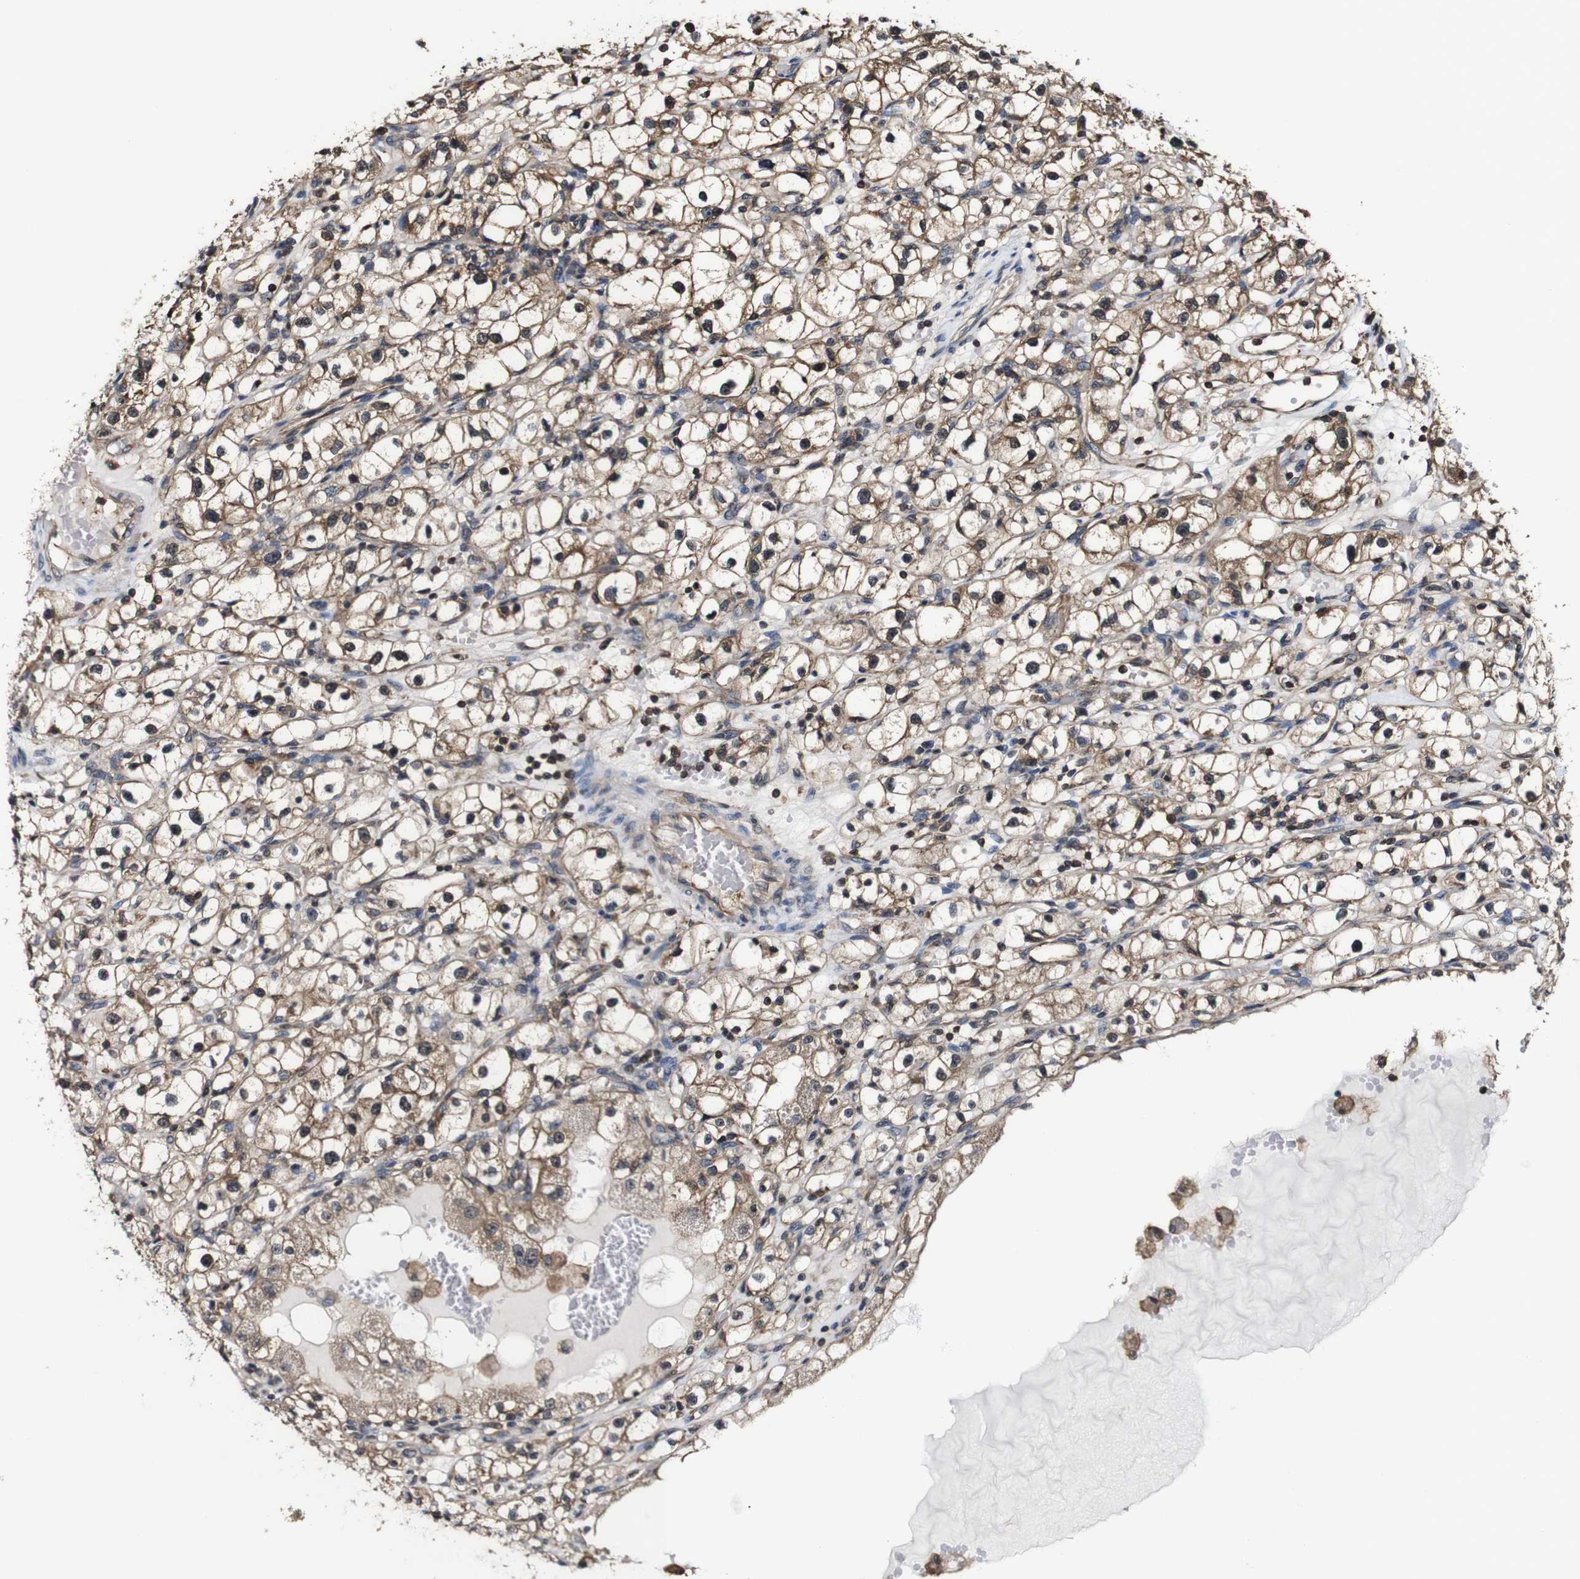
{"staining": {"intensity": "moderate", "quantity": ">75%", "location": "cytoplasmic/membranous"}, "tissue": "renal cancer", "cell_type": "Tumor cells", "image_type": "cancer", "snomed": [{"axis": "morphology", "description": "Adenocarcinoma, NOS"}, {"axis": "topography", "description": "Kidney"}], "caption": "Immunohistochemistry (IHC) (DAB) staining of renal cancer (adenocarcinoma) reveals moderate cytoplasmic/membranous protein staining in about >75% of tumor cells. (IHC, brightfield microscopy, high magnification).", "gene": "PTPRR", "patient": {"sex": "male", "age": 56}}